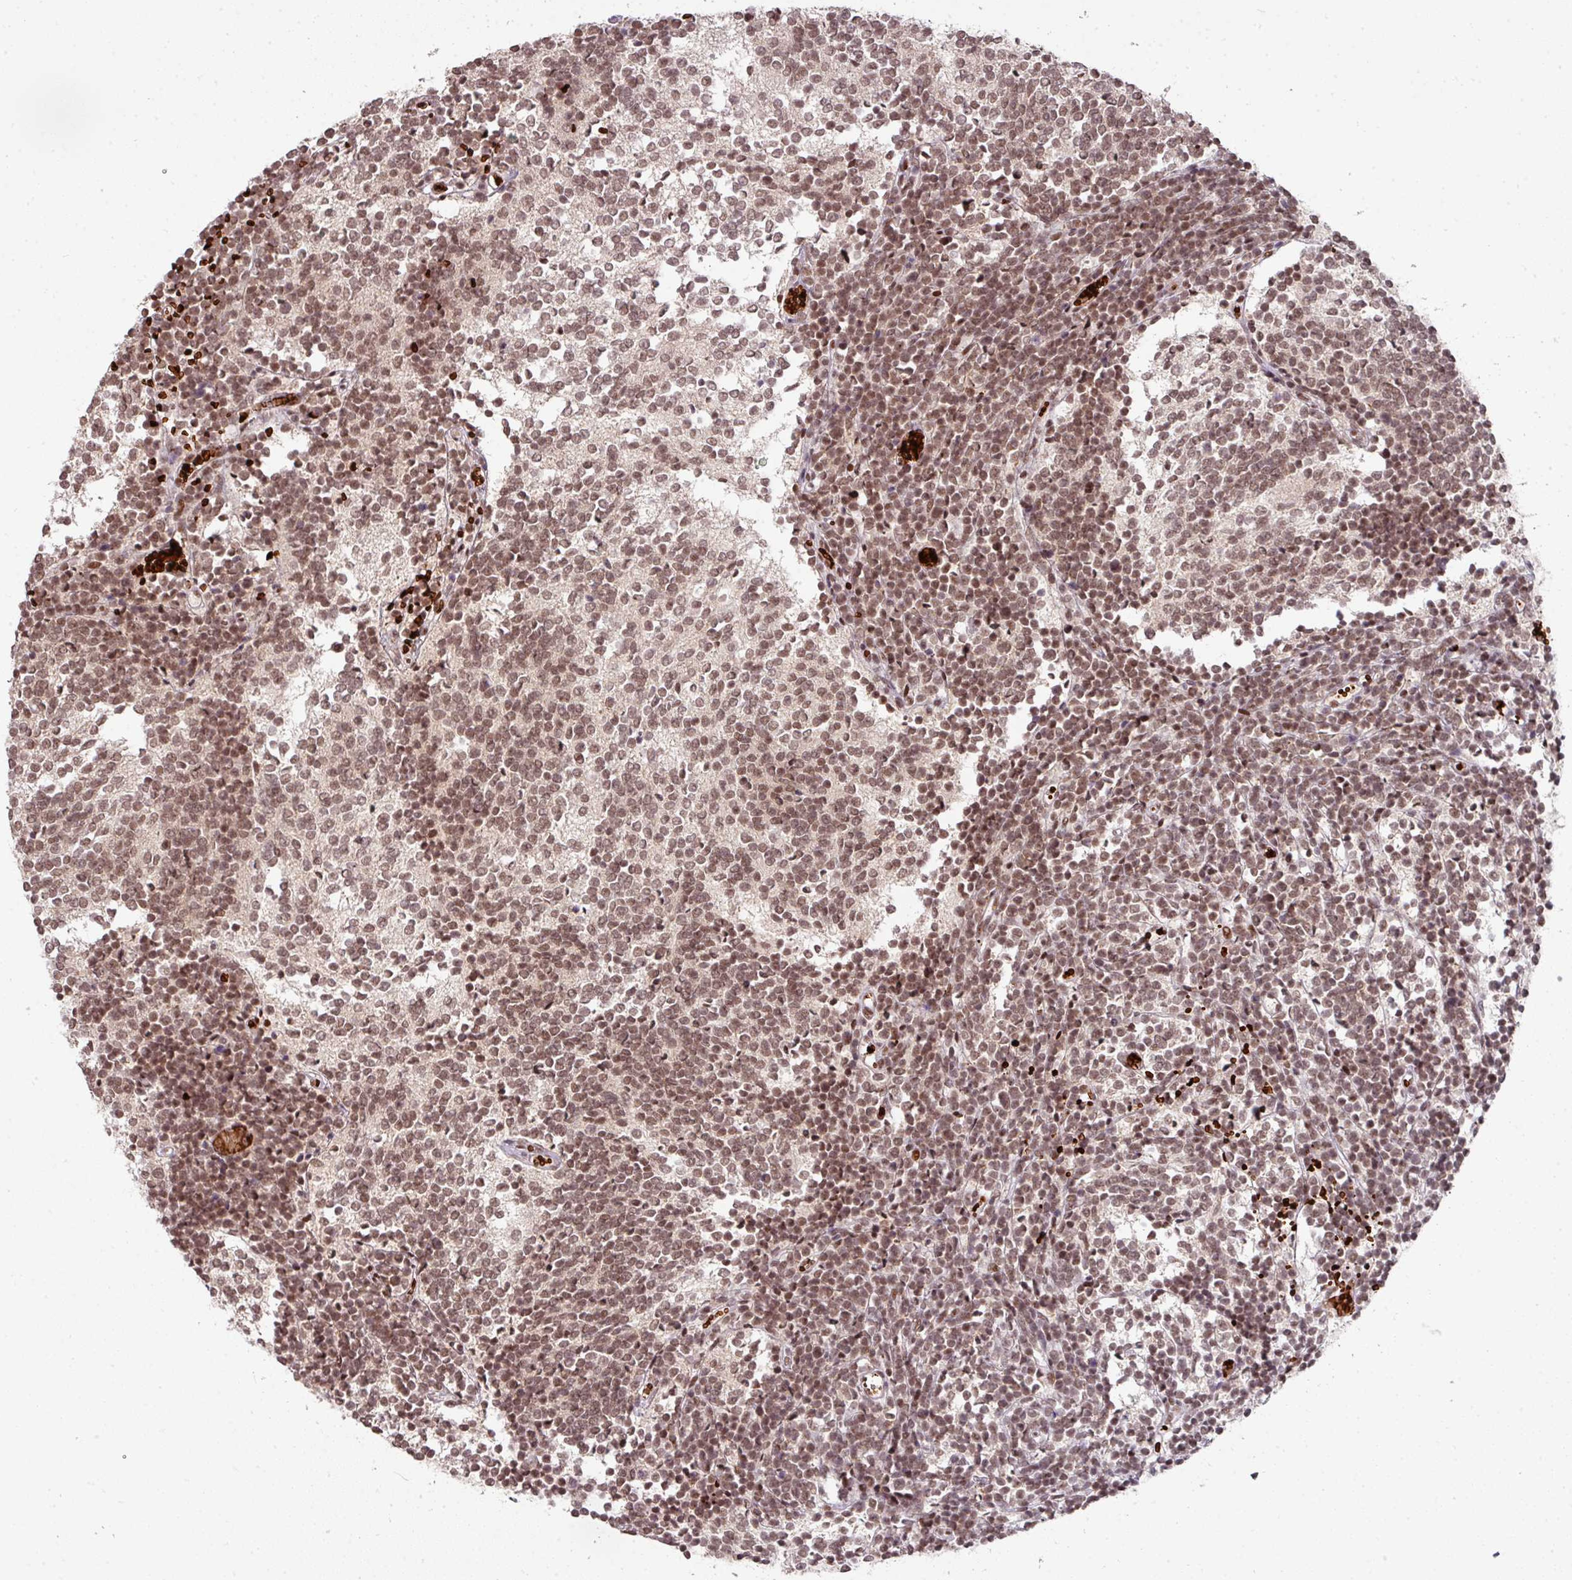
{"staining": {"intensity": "moderate", "quantity": ">75%", "location": "nuclear"}, "tissue": "glioma", "cell_type": "Tumor cells", "image_type": "cancer", "snomed": [{"axis": "morphology", "description": "Glioma, malignant, Low grade"}, {"axis": "topography", "description": "Brain"}], "caption": "Protein expression analysis of human glioma reveals moderate nuclear staining in approximately >75% of tumor cells.", "gene": "NEIL1", "patient": {"sex": "female", "age": 1}}